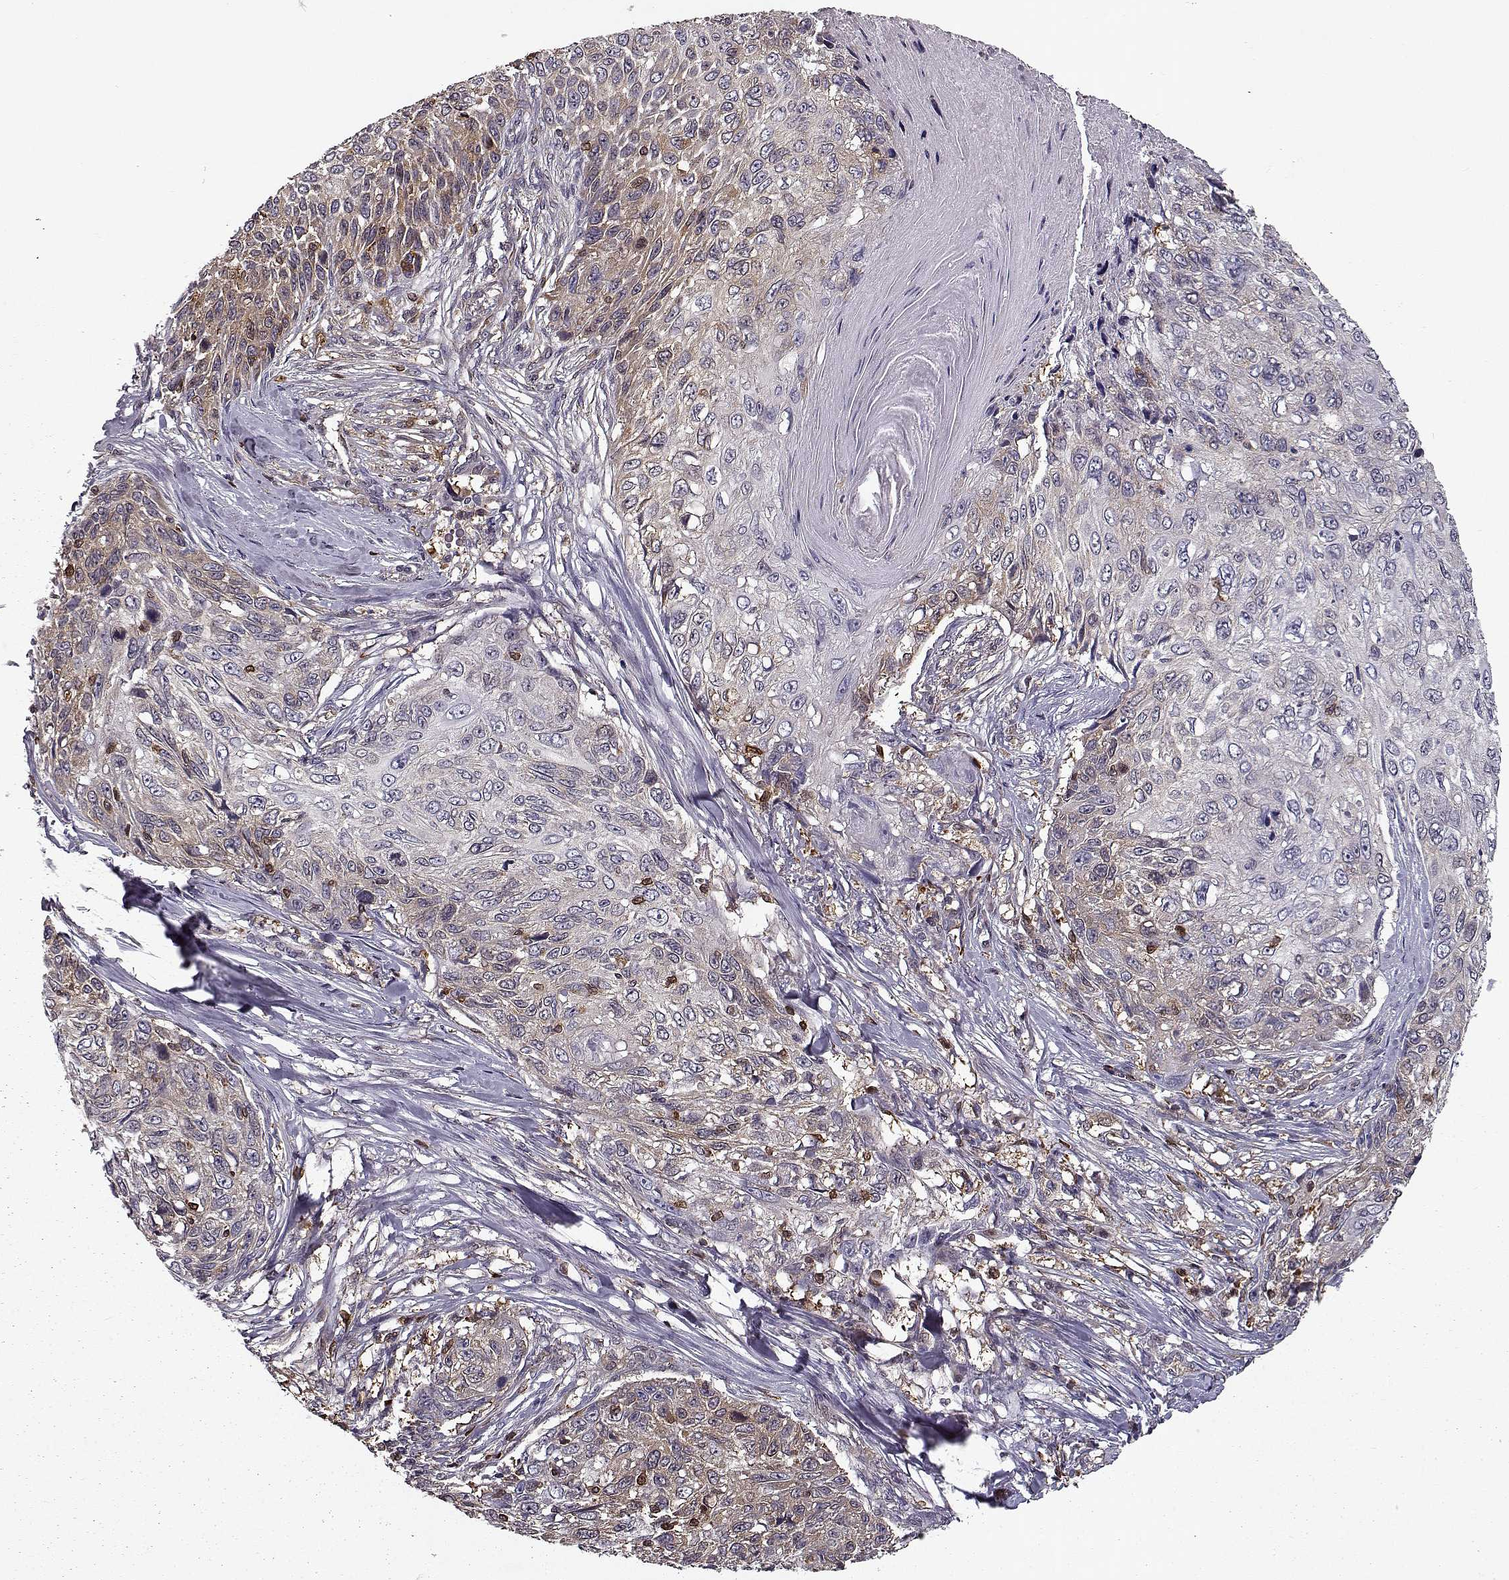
{"staining": {"intensity": "weak", "quantity": "<25%", "location": "cytoplasmic/membranous"}, "tissue": "skin cancer", "cell_type": "Tumor cells", "image_type": "cancer", "snomed": [{"axis": "morphology", "description": "Squamous cell carcinoma, NOS"}, {"axis": "topography", "description": "Skin"}], "caption": "Immunohistochemistry (IHC) of human skin squamous cell carcinoma demonstrates no positivity in tumor cells.", "gene": "RANBP1", "patient": {"sex": "male", "age": 92}}